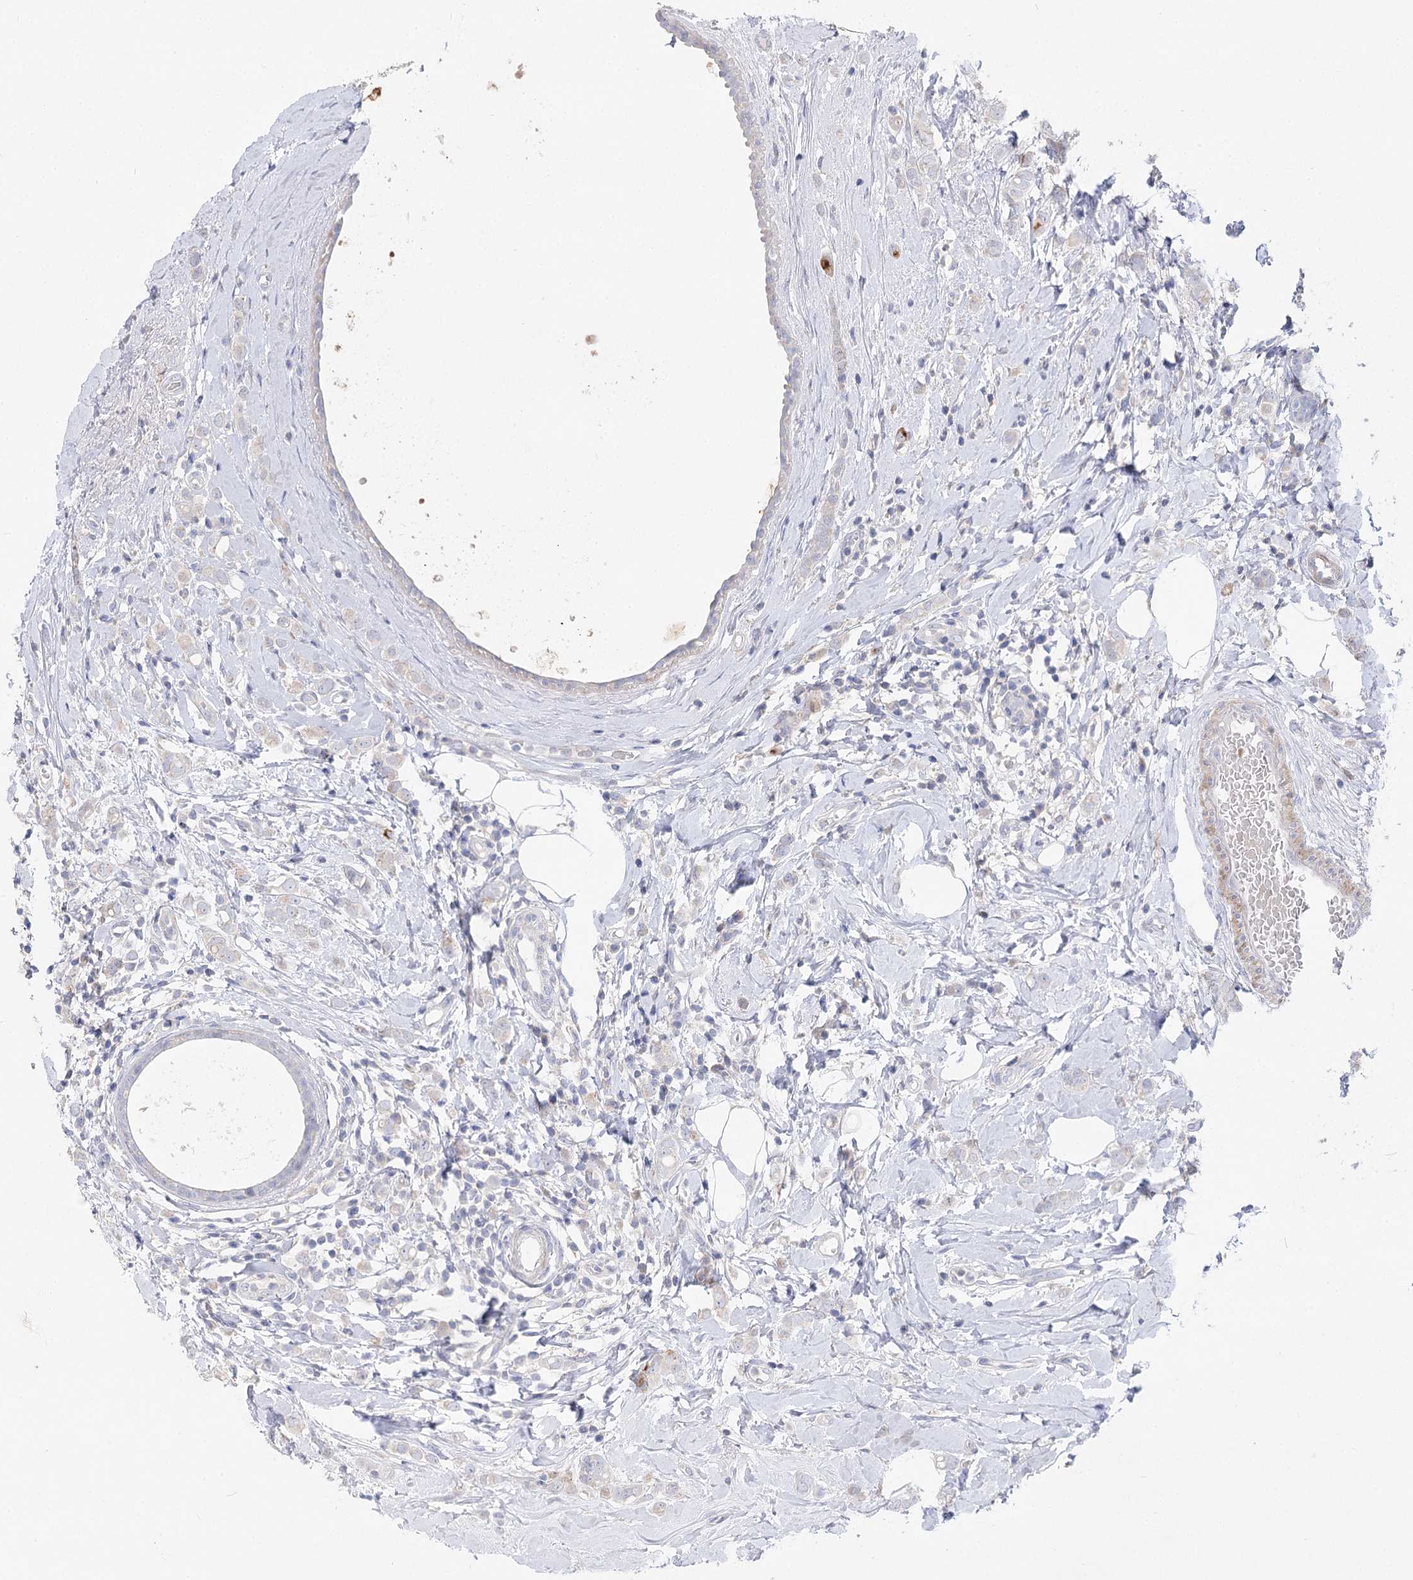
{"staining": {"intensity": "negative", "quantity": "none", "location": "none"}, "tissue": "breast cancer", "cell_type": "Tumor cells", "image_type": "cancer", "snomed": [{"axis": "morphology", "description": "Lobular carcinoma"}, {"axis": "topography", "description": "Breast"}], "caption": "IHC micrograph of breast lobular carcinoma stained for a protein (brown), which shows no expression in tumor cells. (DAB immunohistochemistry visualized using brightfield microscopy, high magnification).", "gene": "NRAP", "patient": {"sex": "female", "age": 47}}